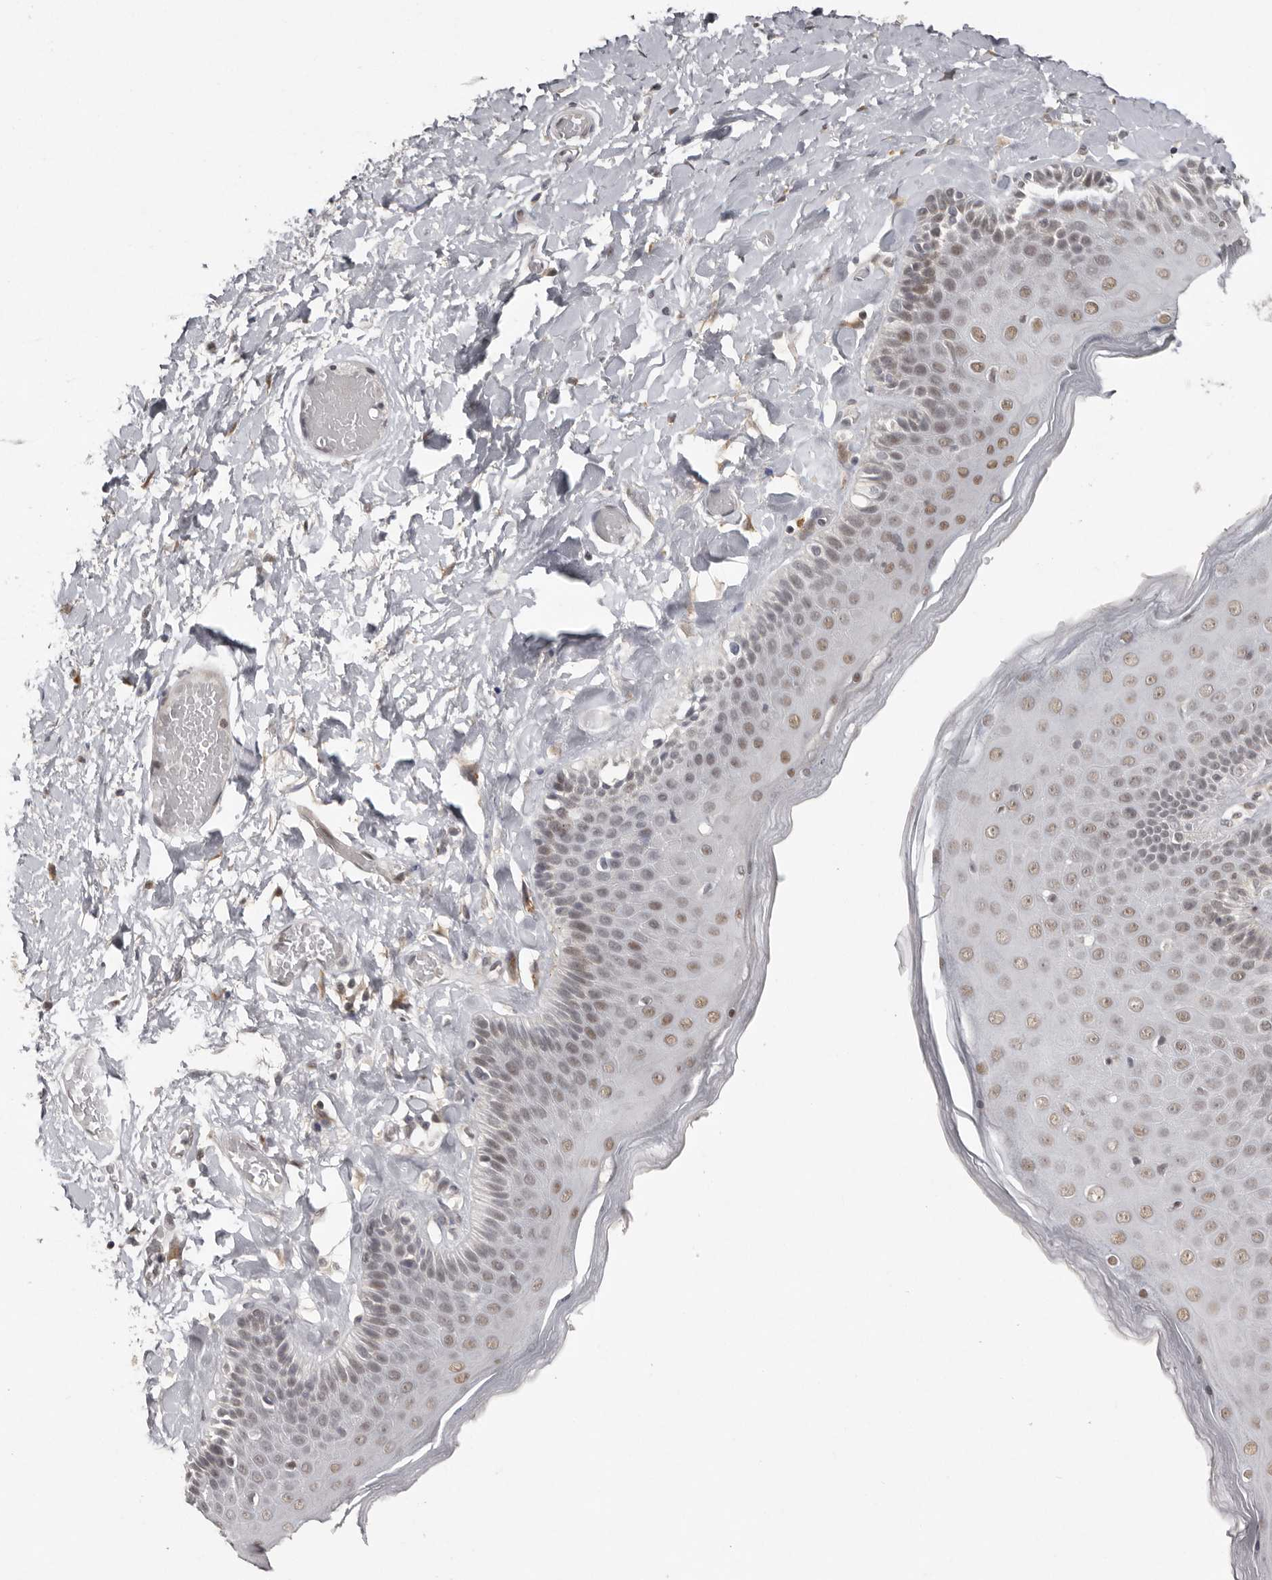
{"staining": {"intensity": "moderate", "quantity": "25%-75%", "location": "nuclear"}, "tissue": "skin", "cell_type": "Epidermal cells", "image_type": "normal", "snomed": [{"axis": "morphology", "description": "Normal tissue, NOS"}, {"axis": "topography", "description": "Anal"}], "caption": "Skin was stained to show a protein in brown. There is medium levels of moderate nuclear expression in approximately 25%-75% of epidermal cells. (Stains: DAB in brown, nuclei in blue, Microscopy: brightfield microscopy at high magnification).", "gene": "SRCAP", "patient": {"sex": "male", "age": 69}}